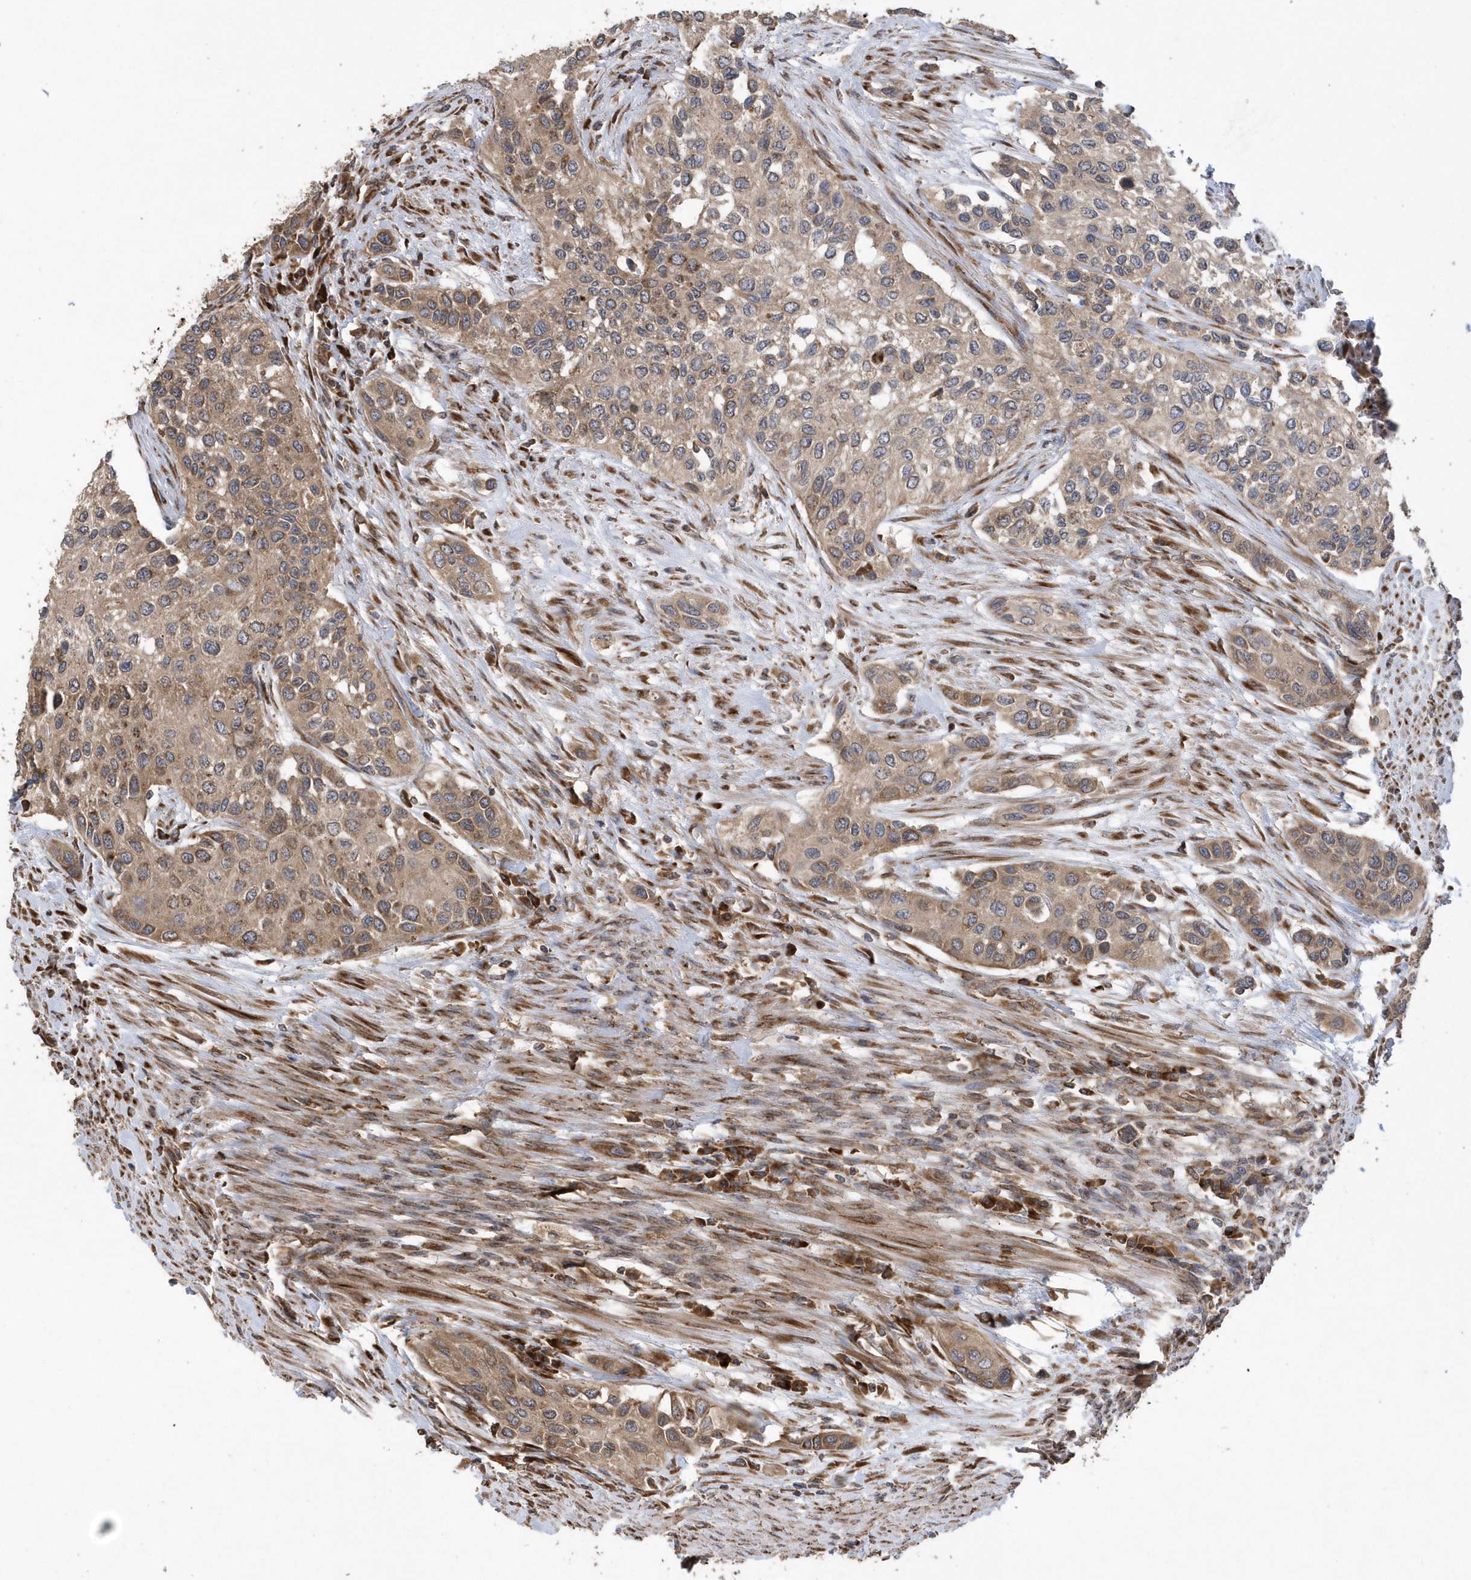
{"staining": {"intensity": "weak", "quantity": ">75%", "location": "cytoplasmic/membranous"}, "tissue": "urothelial cancer", "cell_type": "Tumor cells", "image_type": "cancer", "snomed": [{"axis": "morphology", "description": "Normal tissue, NOS"}, {"axis": "morphology", "description": "Urothelial carcinoma, High grade"}, {"axis": "topography", "description": "Vascular tissue"}, {"axis": "topography", "description": "Urinary bladder"}], "caption": "Approximately >75% of tumor cells in urothelial cancer show weak cytoplasmic/membranous protein staining as visualized by brown immunohistochemical staining.", "gene": "WASHC5", "patient": {"sex": "female", "age": 56}}